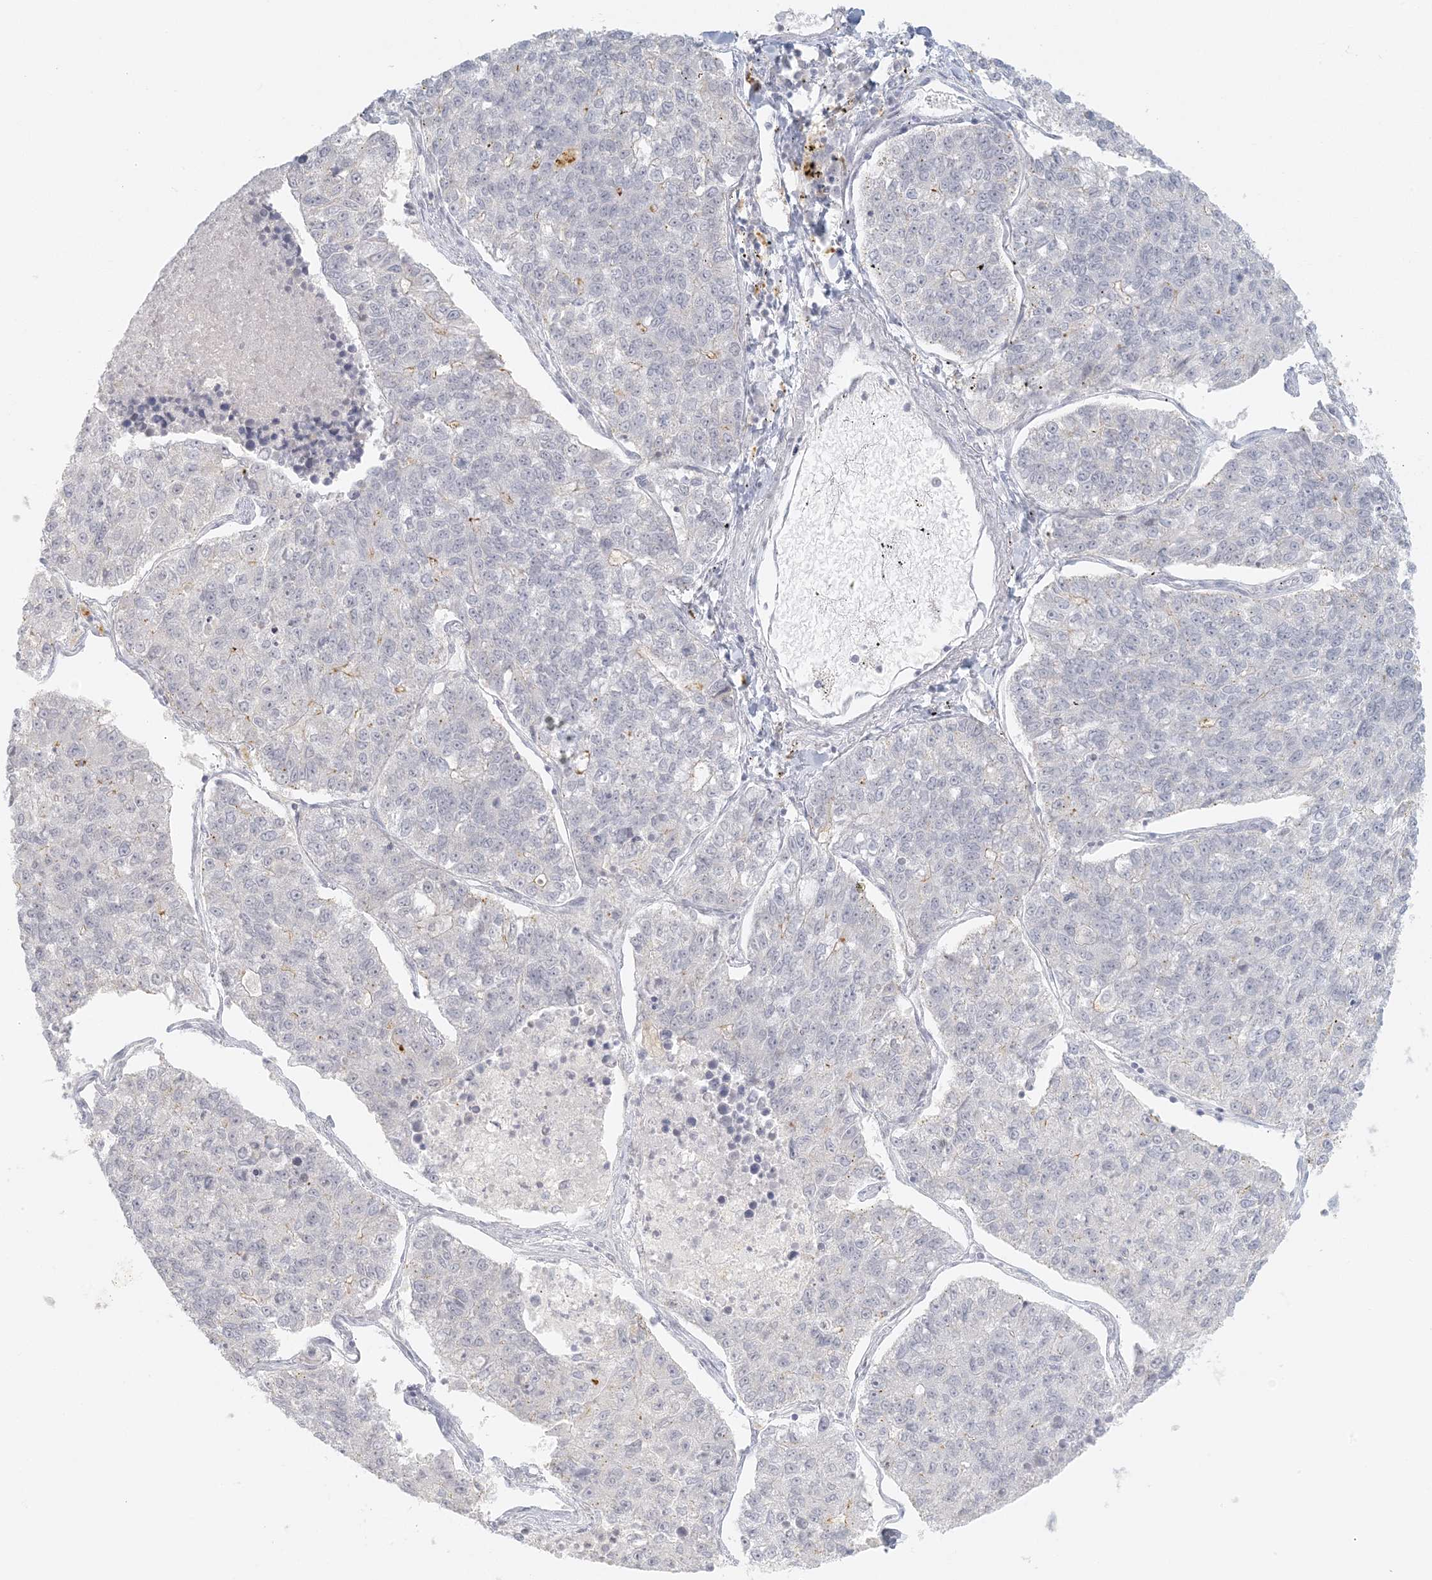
{"staining": {"intensity": "negative", "quantity": "none", "location": "none"}, "tissue": "lung cancer", "cell_type": "Tumor cells", "image_type": "cancer", "snomed": [{"axis": "morphology", "description": "Adenocarcinoma, NOS"}, {"axis": "topography", "description": "Lung"}], "caption": "An IHC photomicrograph of lung adenocarcinoma is shown. There is no staining in tumor cells of lung adenocarcinoma.", "gene": "LIPT1", "patient": {"sex": "male", "age": 49}}